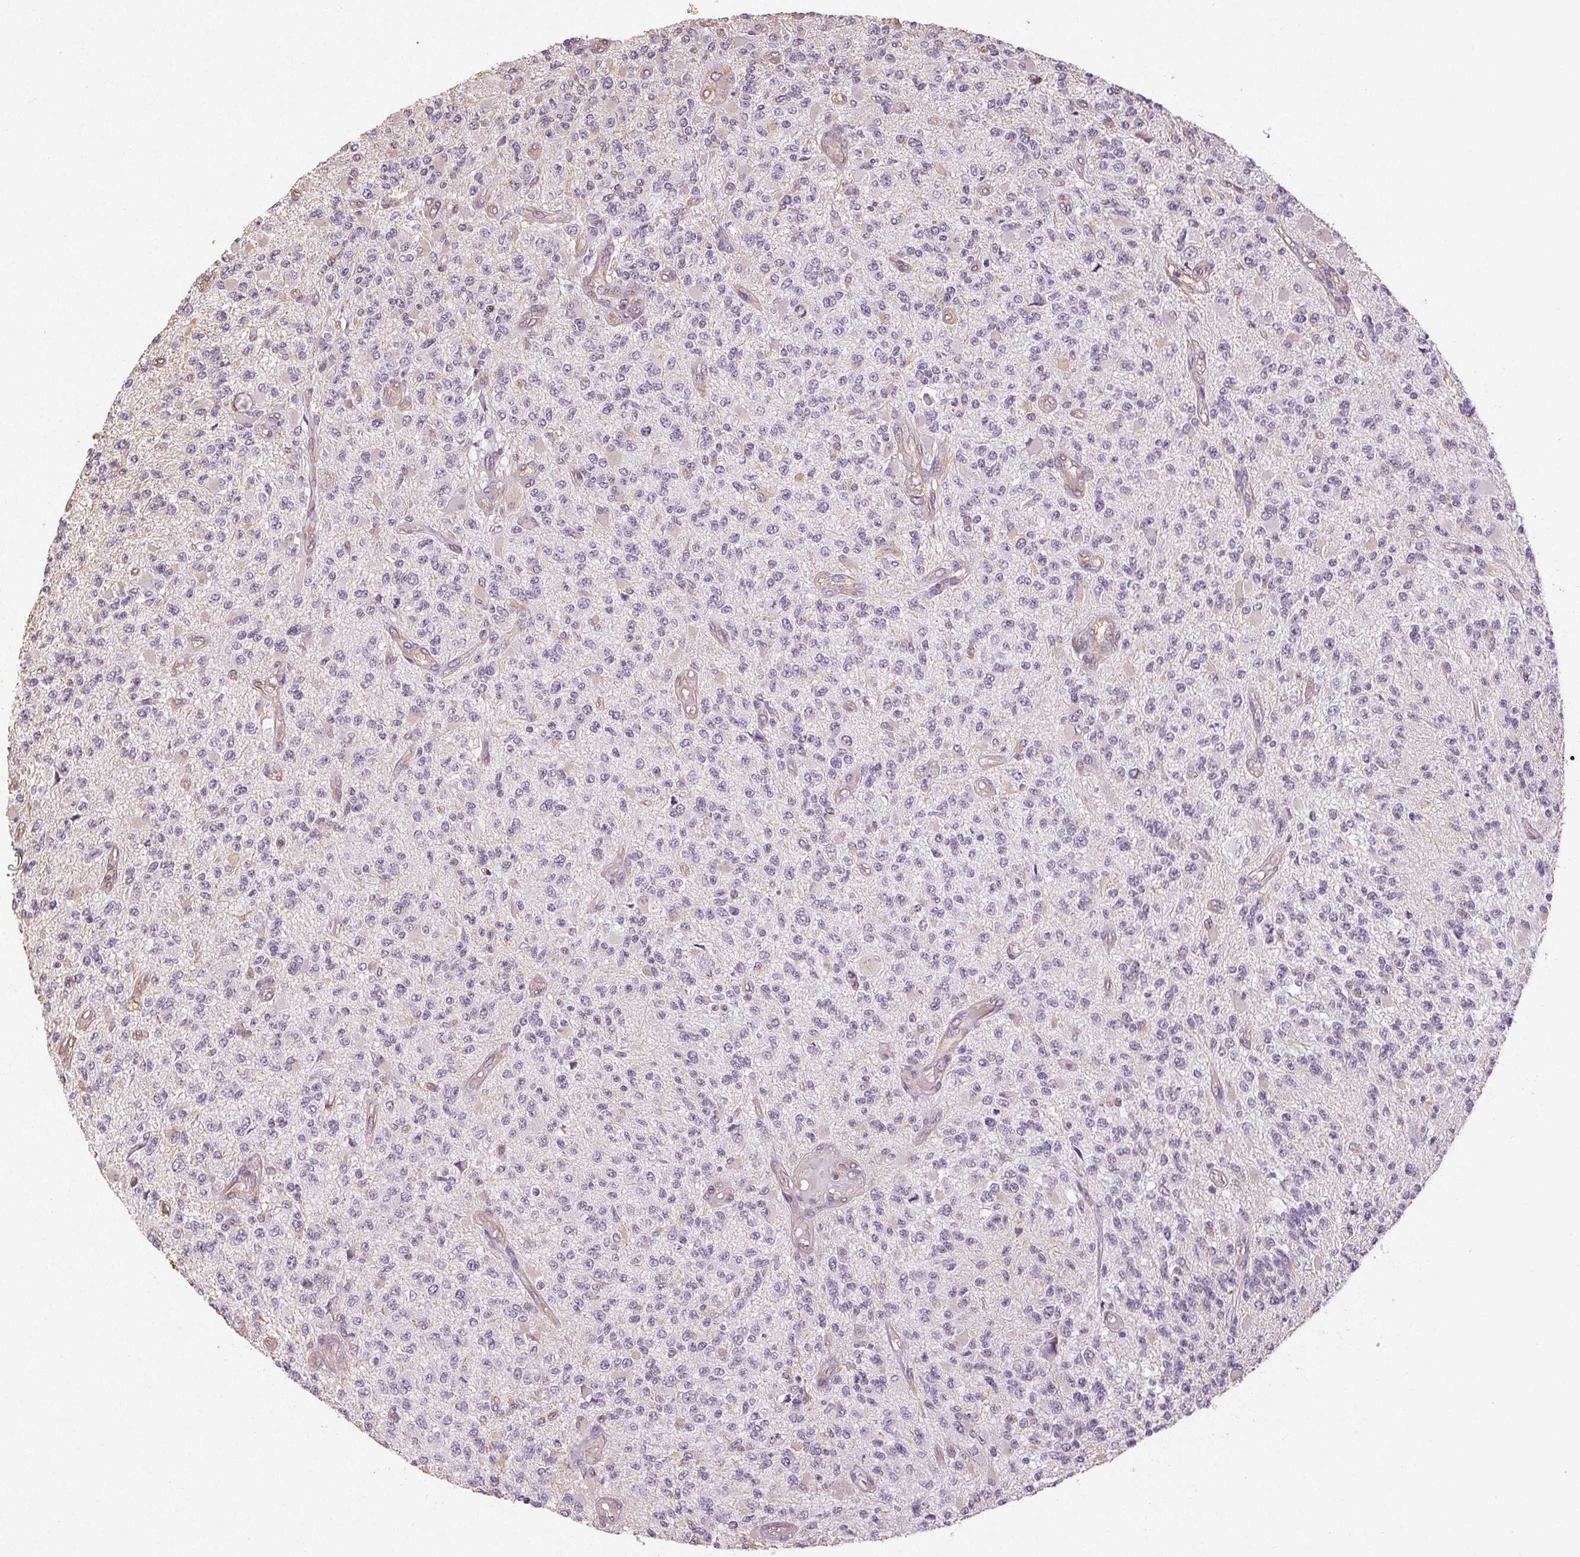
{"staining": {"intensity": "negative", "quantity": "none", "location": "none"}, "tissue": "glioma", "cell_type": "Tumor cells", "image_type": "cancer", "snomed": [{"axis": "morphology", "description": "Glioma, malignant, High grade"}, {"axis": "topography", "description": "Brain"}], "caption": "Tumor cells are negative for protein expression in human glioma.", "gene": "COL7A1", "patient": {"sex": "female", "age": 63}}